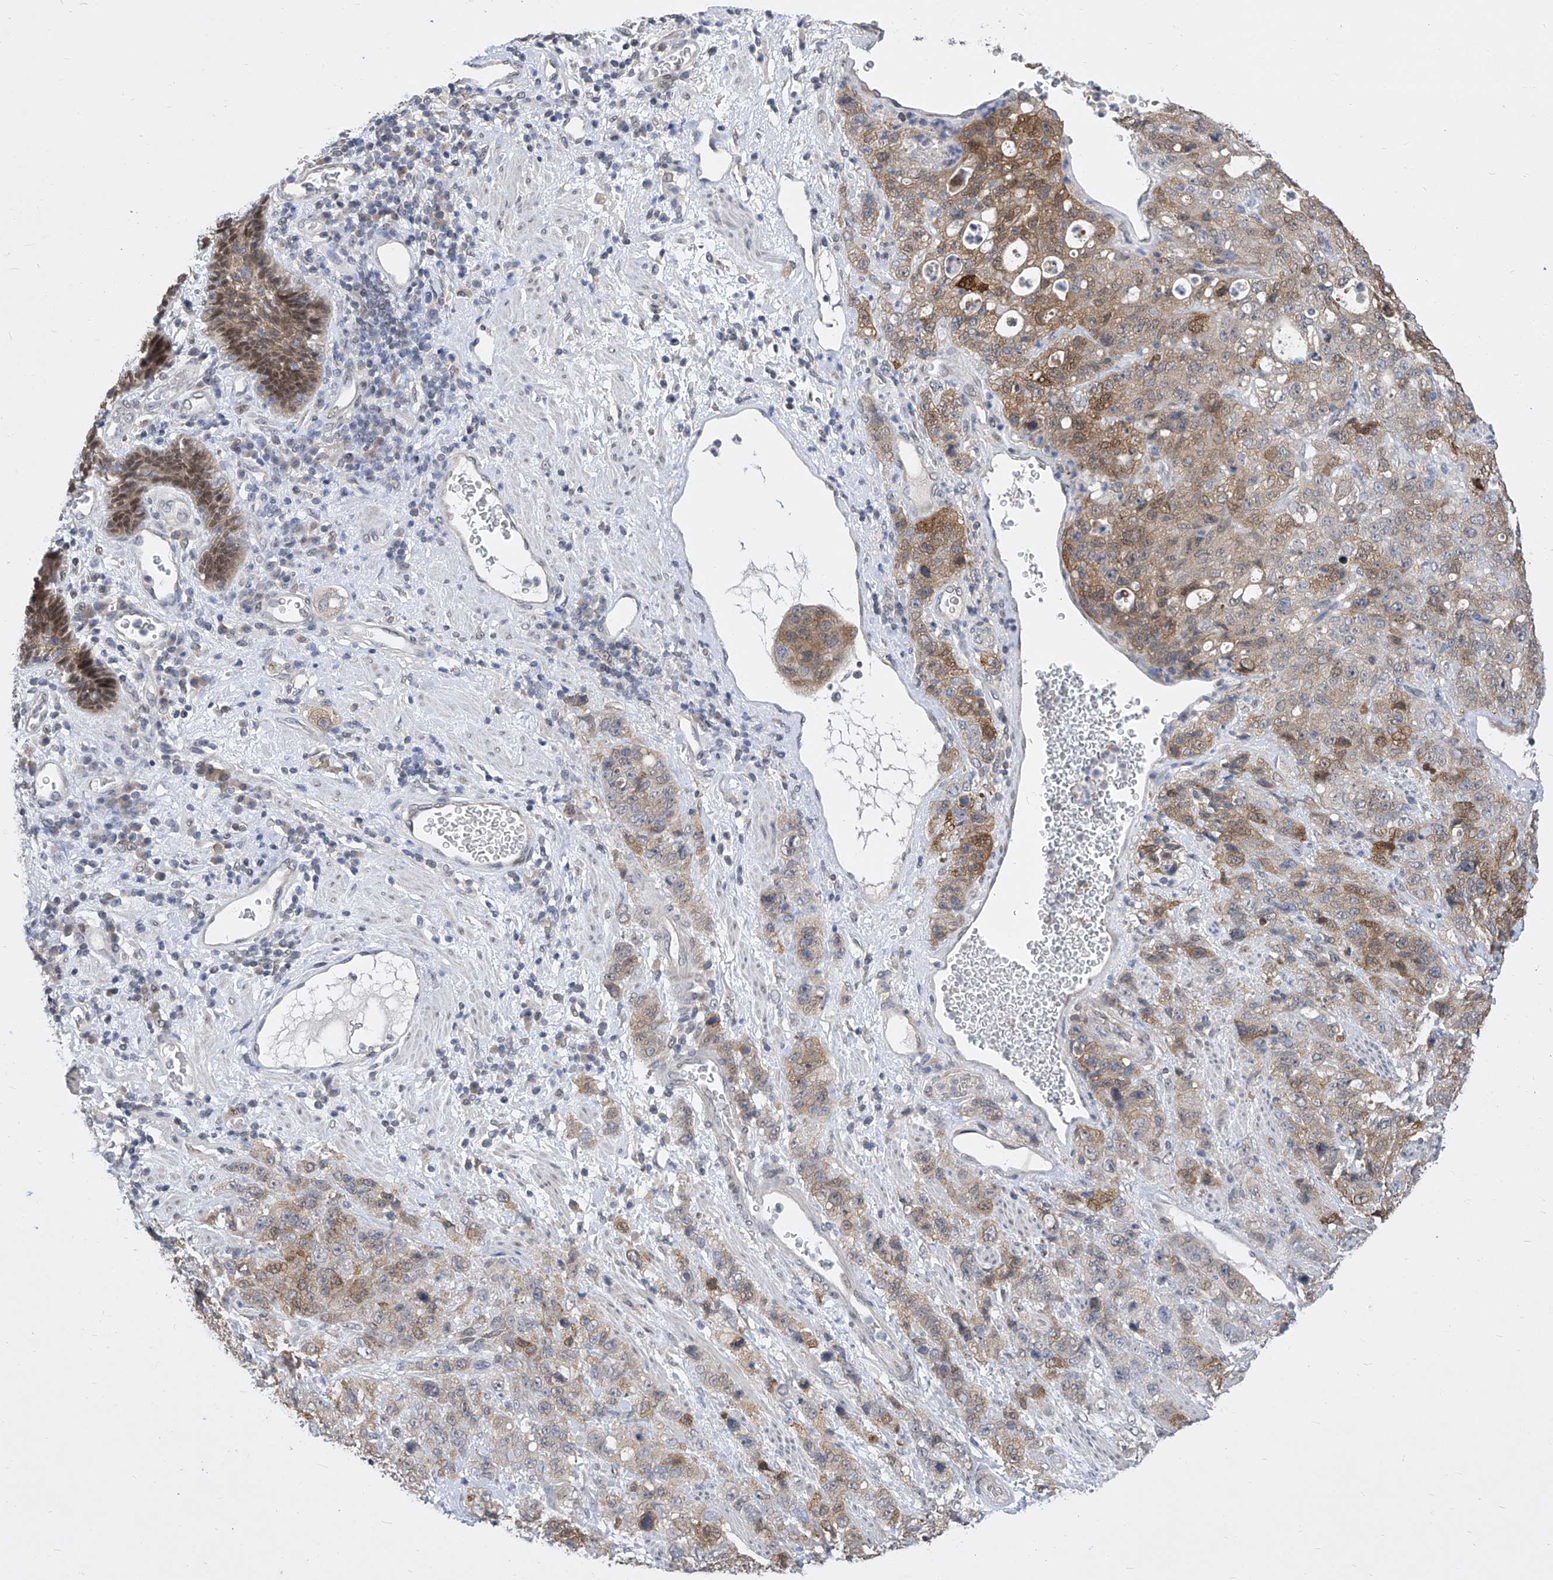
{"staining": {"intensity": "moderate", "quantity": "25%-75%", "location": "cytoplasmic/membranous,nuclear"}, "tissue": "stomach cancer", "cell_type": "Tumor cells", "image_type": "cancer", "snomed": [{"axis": "morphology", "description": "Adenocarcinoma, NOS"}, {"axis": "topography", "description": "Stomach"}], "caption": "Stomach cancer (adenocarcinoma) was stained to show a protein in brown. There is medium levels of moderate cytoplasmic/membranous and nuclear expression in about 25%-75% of tumor cells.", "gene": "CETN2", "patient": {"sex": "male", "age": 48}}